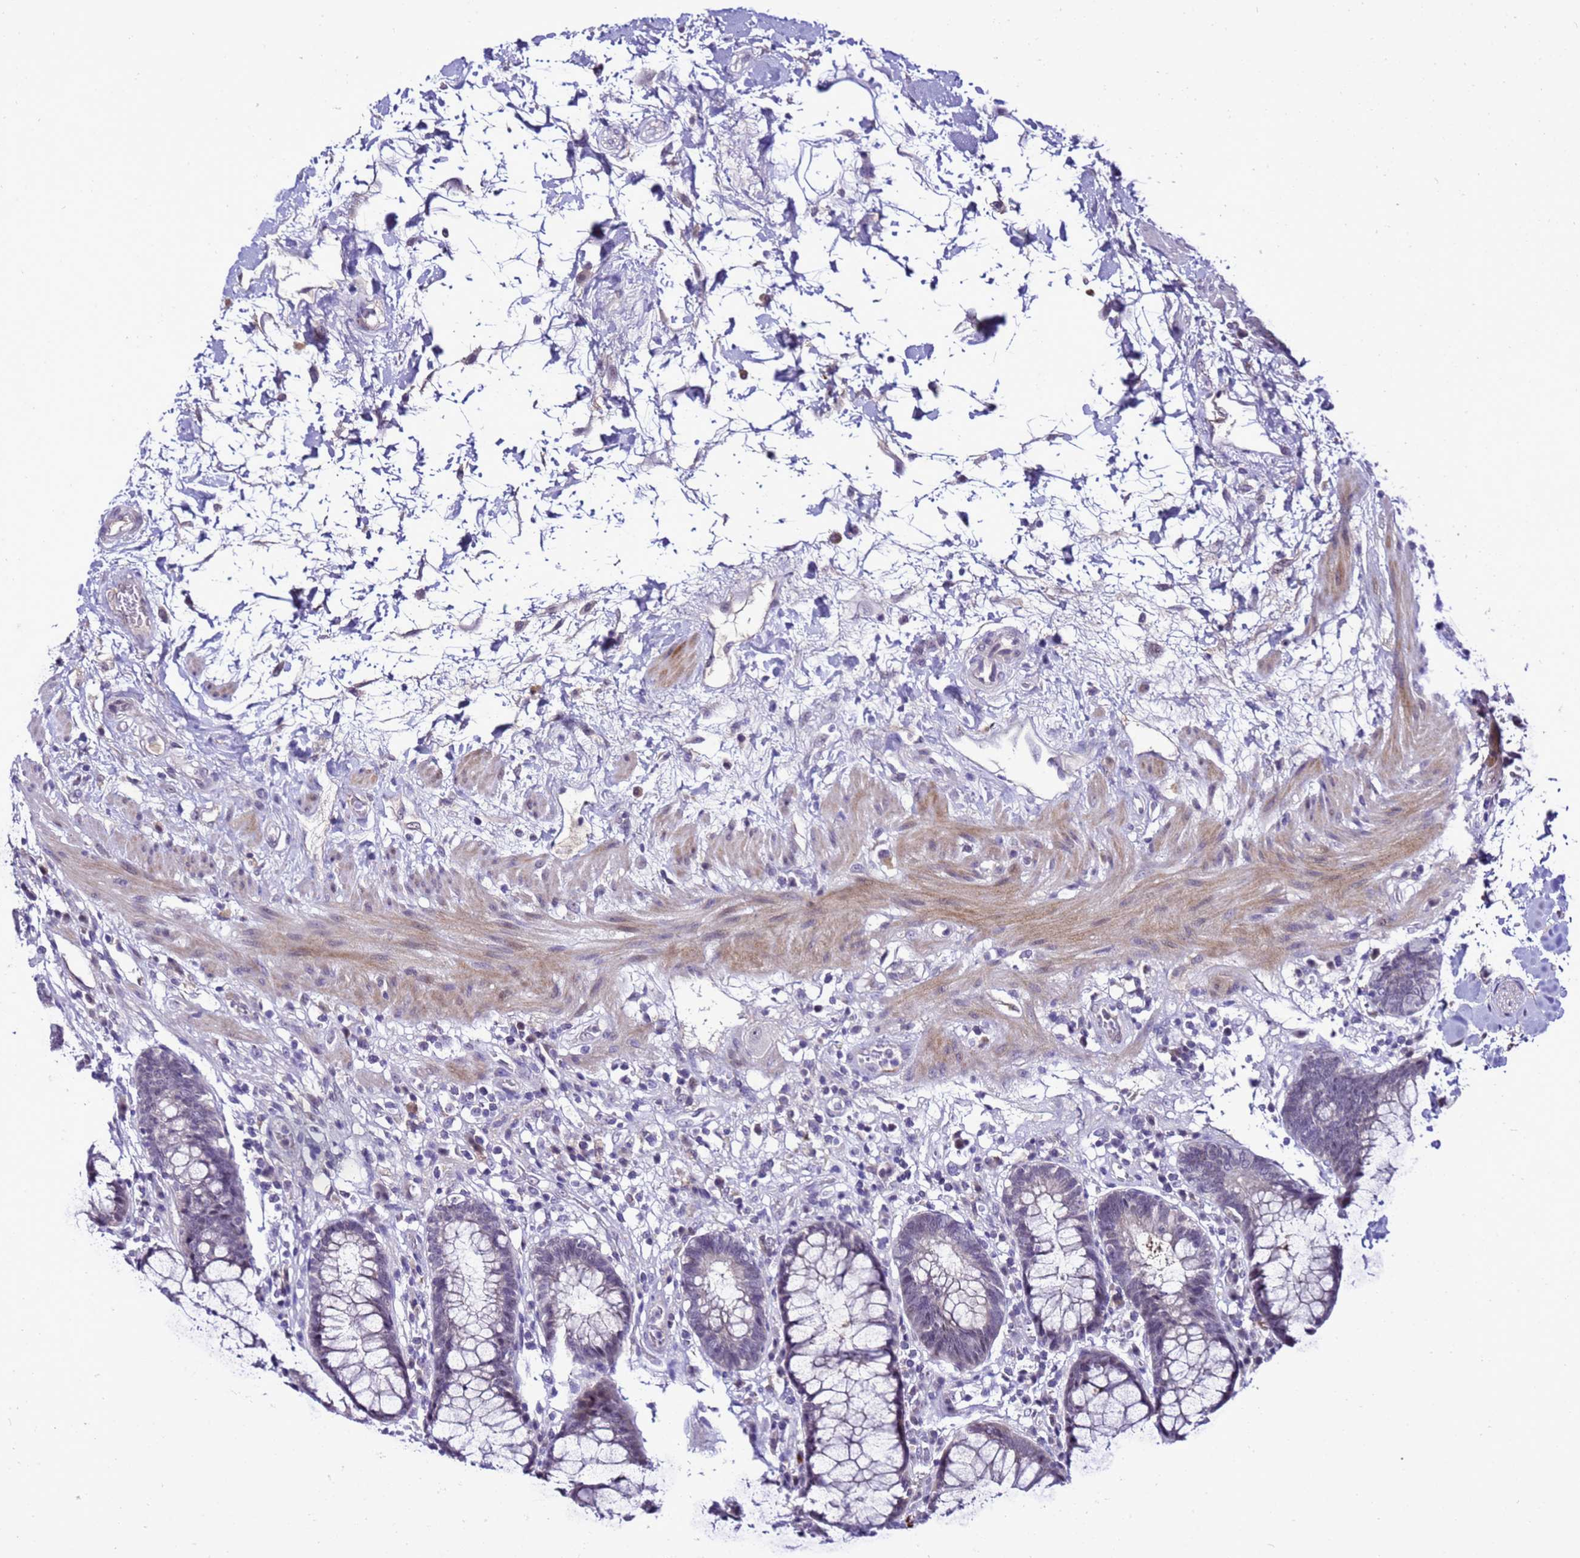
{"staining": {"intensity": "negative", "quantity": "none", "location": "none"}, "tissue": "rectum", "cell_type": "Glandular cells", "image_type": "normal", "snomed": [{"axis": "morphology", "description": "Normal tissue, NOS"}, {"axis": "topography", "description": "Rectum"}], "caption": "DAB (3,3'-diaminobenzidine) immunohistochemical staining of benign human rectum exhibits no significant expression in glandular cells. (Immunohistochemistry, brightfield microscopy, high magnification).", "gene": "C19orf47", "patient": {"sex": "male", "age": 64}}